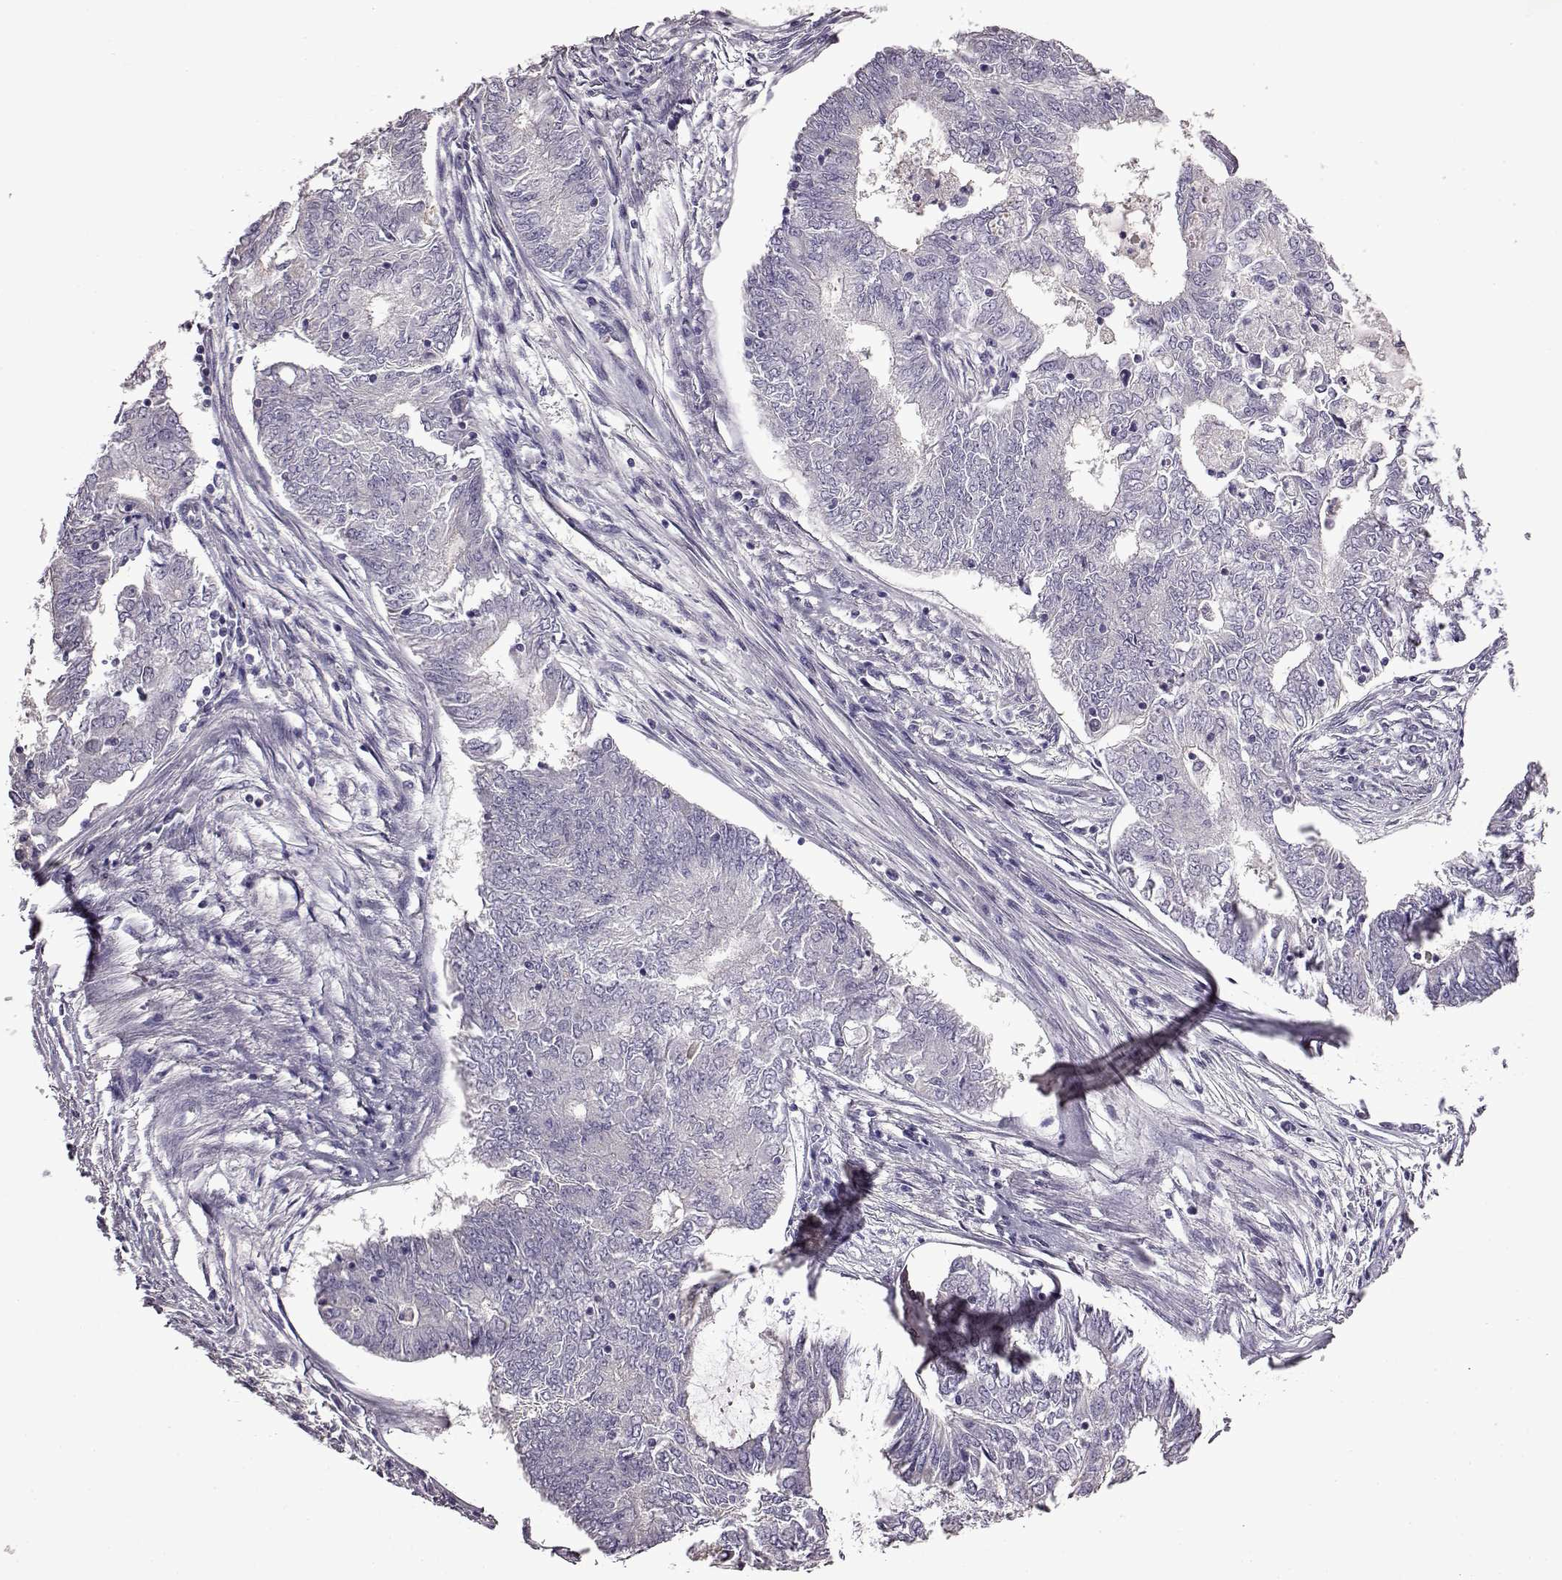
{"staining": {"intensity": "negative", "quantity": "none", "location": "none"}, "tissue": "endometrial cancer", "cell_type": "Tumor cells", "image_type": "cancer", "snomed": [{"axis": "morphology", "description": "Adenocarcinoma, NOS"}, {"axis": "topography", "description": "Endometrium"}], "caption": "High power microscopy photomicrograph of an IHC image of adenocarcinoma (endometrial), revealing no significant positivity in tumor cells.", "gene": "EDDM3B", "patient": {"sex": "female", "age": 62}}